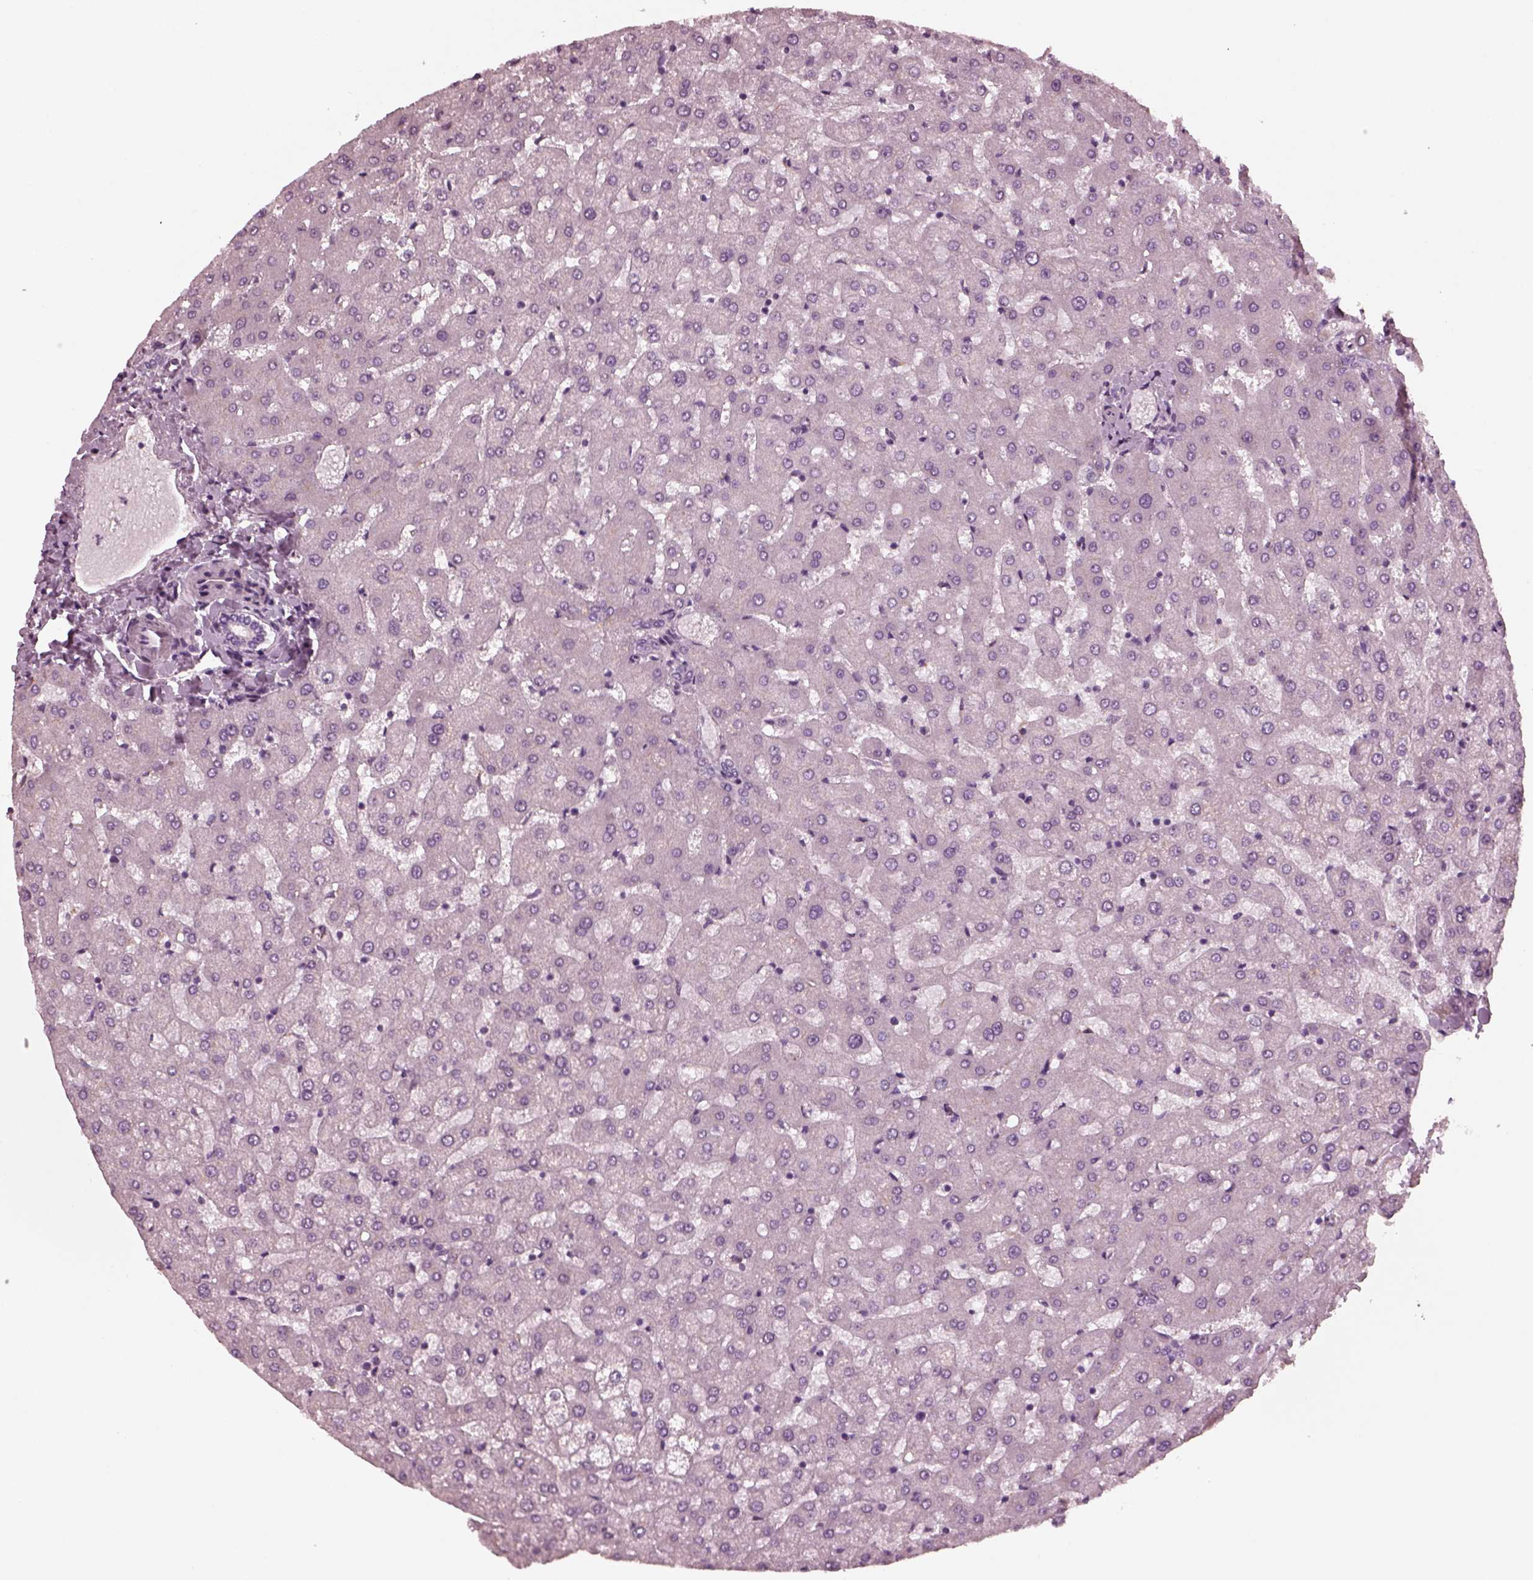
{"staining": {"intensity": "negative", "quantity": "none", "location": "none"}, "tissue": "liver", "cell_type": "Cholangiocytes", "image_type": "normal", "snomed": [{"axis": "morphology", "description": "Normal tissue, NOS"}, {"axis": "topography", "description": "Liver"}], "caption": "IHC of unremarkable human liver exhibits no positivity in cholangiocytes.", "gene": "KIF6", "patient": {"sex": "female", "age": 50}}